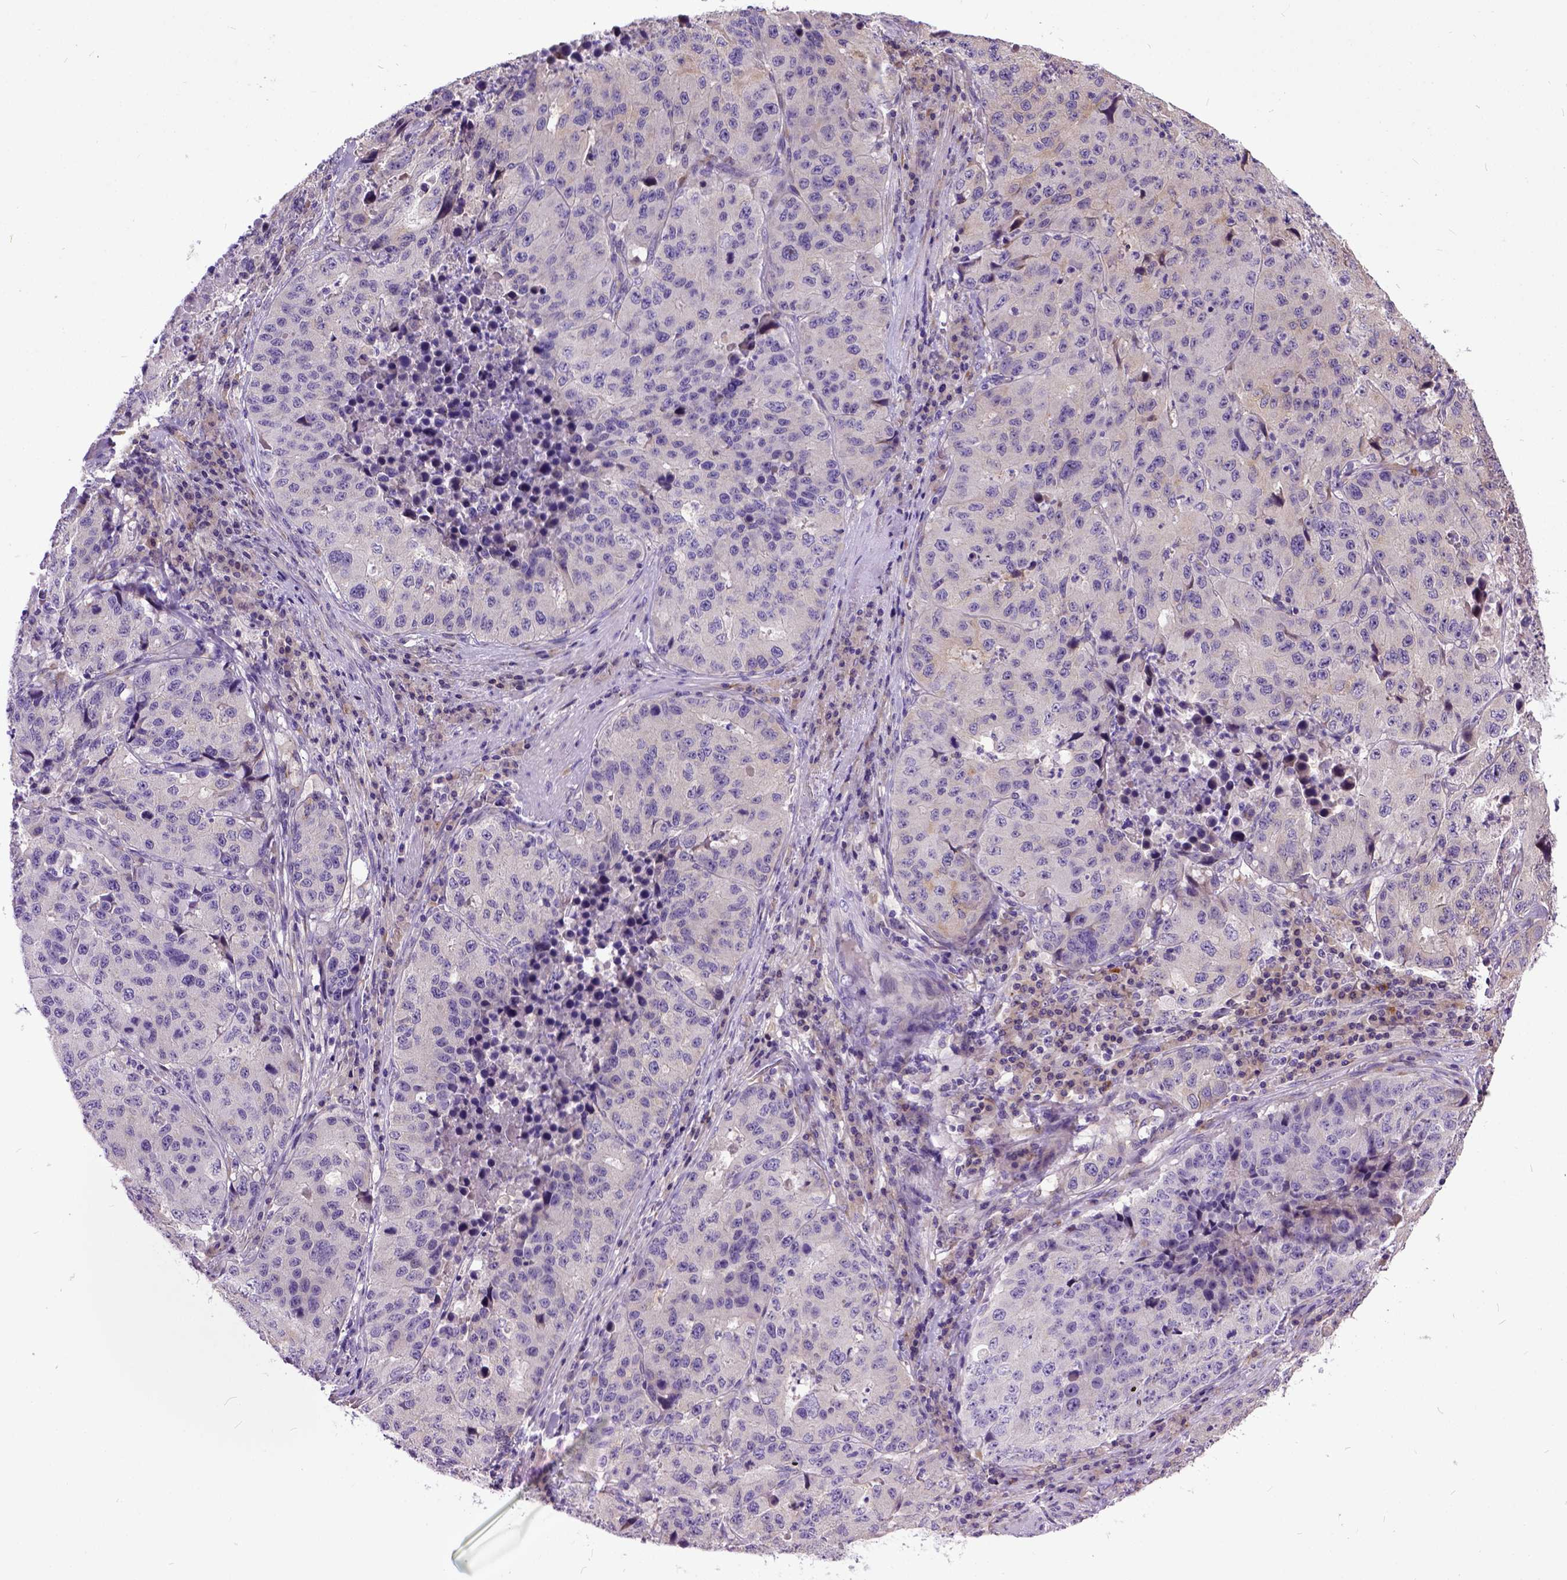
{"staining": {"intensity": "negative", "quantity": "none", "location": "none"}, "tissue": "stomach cancer", "cell_type": "Tumor cells", "image_type": "cancer", "snomed": [{"axis": "morphology", "description": "Adenocarcinoma, NOS"}, {"axis": "topography", "description": "Stomach"}], "caption": "Immunohistochemistry micrograph of stomach cancer (adenocarcinoma) stained for a protein (brown), which displays no expression in tumor cells.", "gene": "NEK5", "patient": {"sex": "male", "age": 71}}